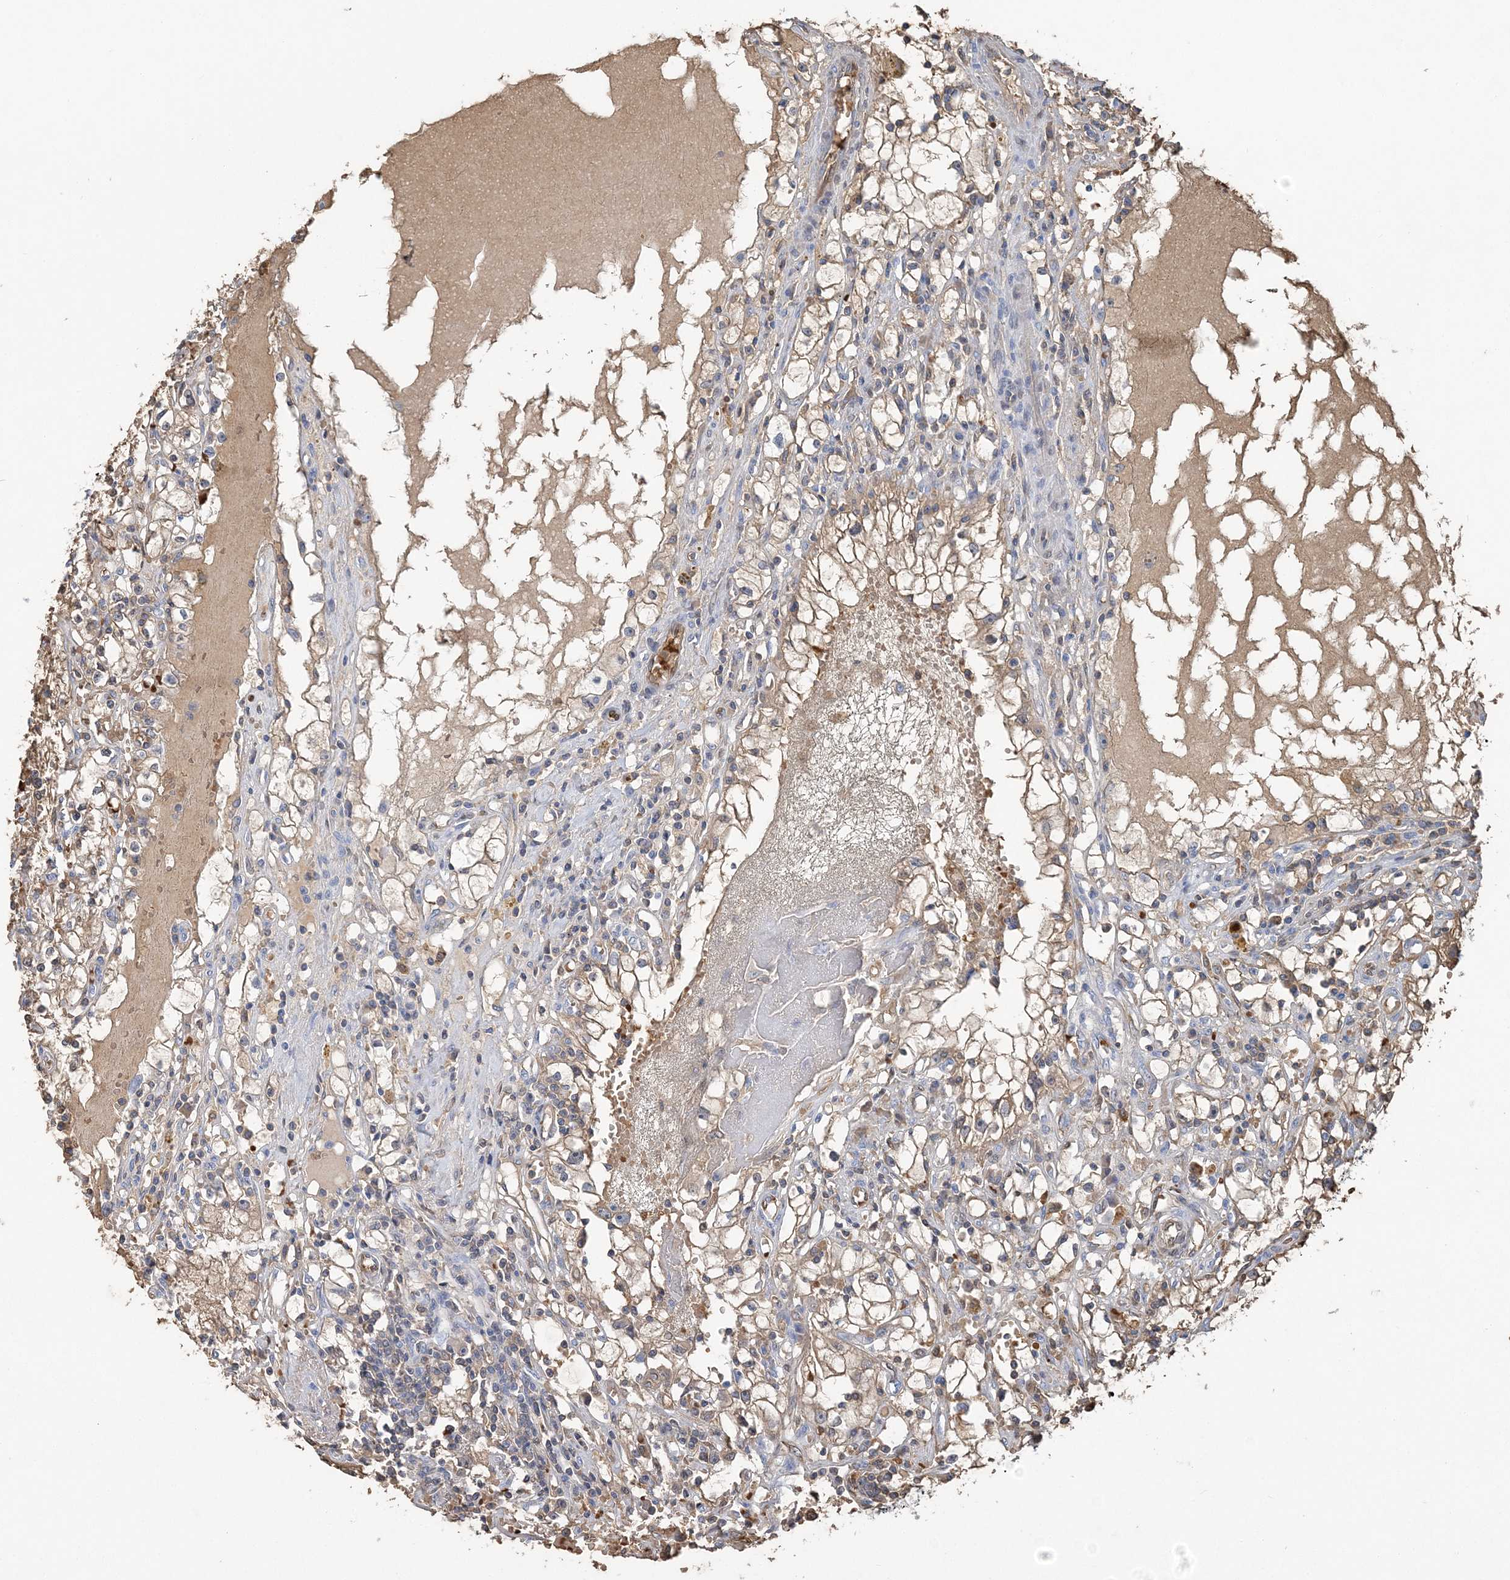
{"staining": {"intensity": "moderate", "quantity": "<25%", "location": "cytoplasmic/membranous"}, "tissue": "renal cancer", "cell_type": "Tumor cells", "image_type": "cancer", "snomed": [{"axis": "morphology", "description": "Adenocarcinoma, NOS"}, {"axis": "topography", "description": "Kidney"}], "caption": "IHC photomicrograph of neoplastic tissue: human renal adenocarcinoma stained using immunohistochemistry shows low levels of moderate protein expression localized specifically in the cytoplasmic/membranous of tumor cells, appearing as a cytoplasmic/membranous brown color.", "gene": "HBD", "patient": {"sex": "male", "age": 56}}